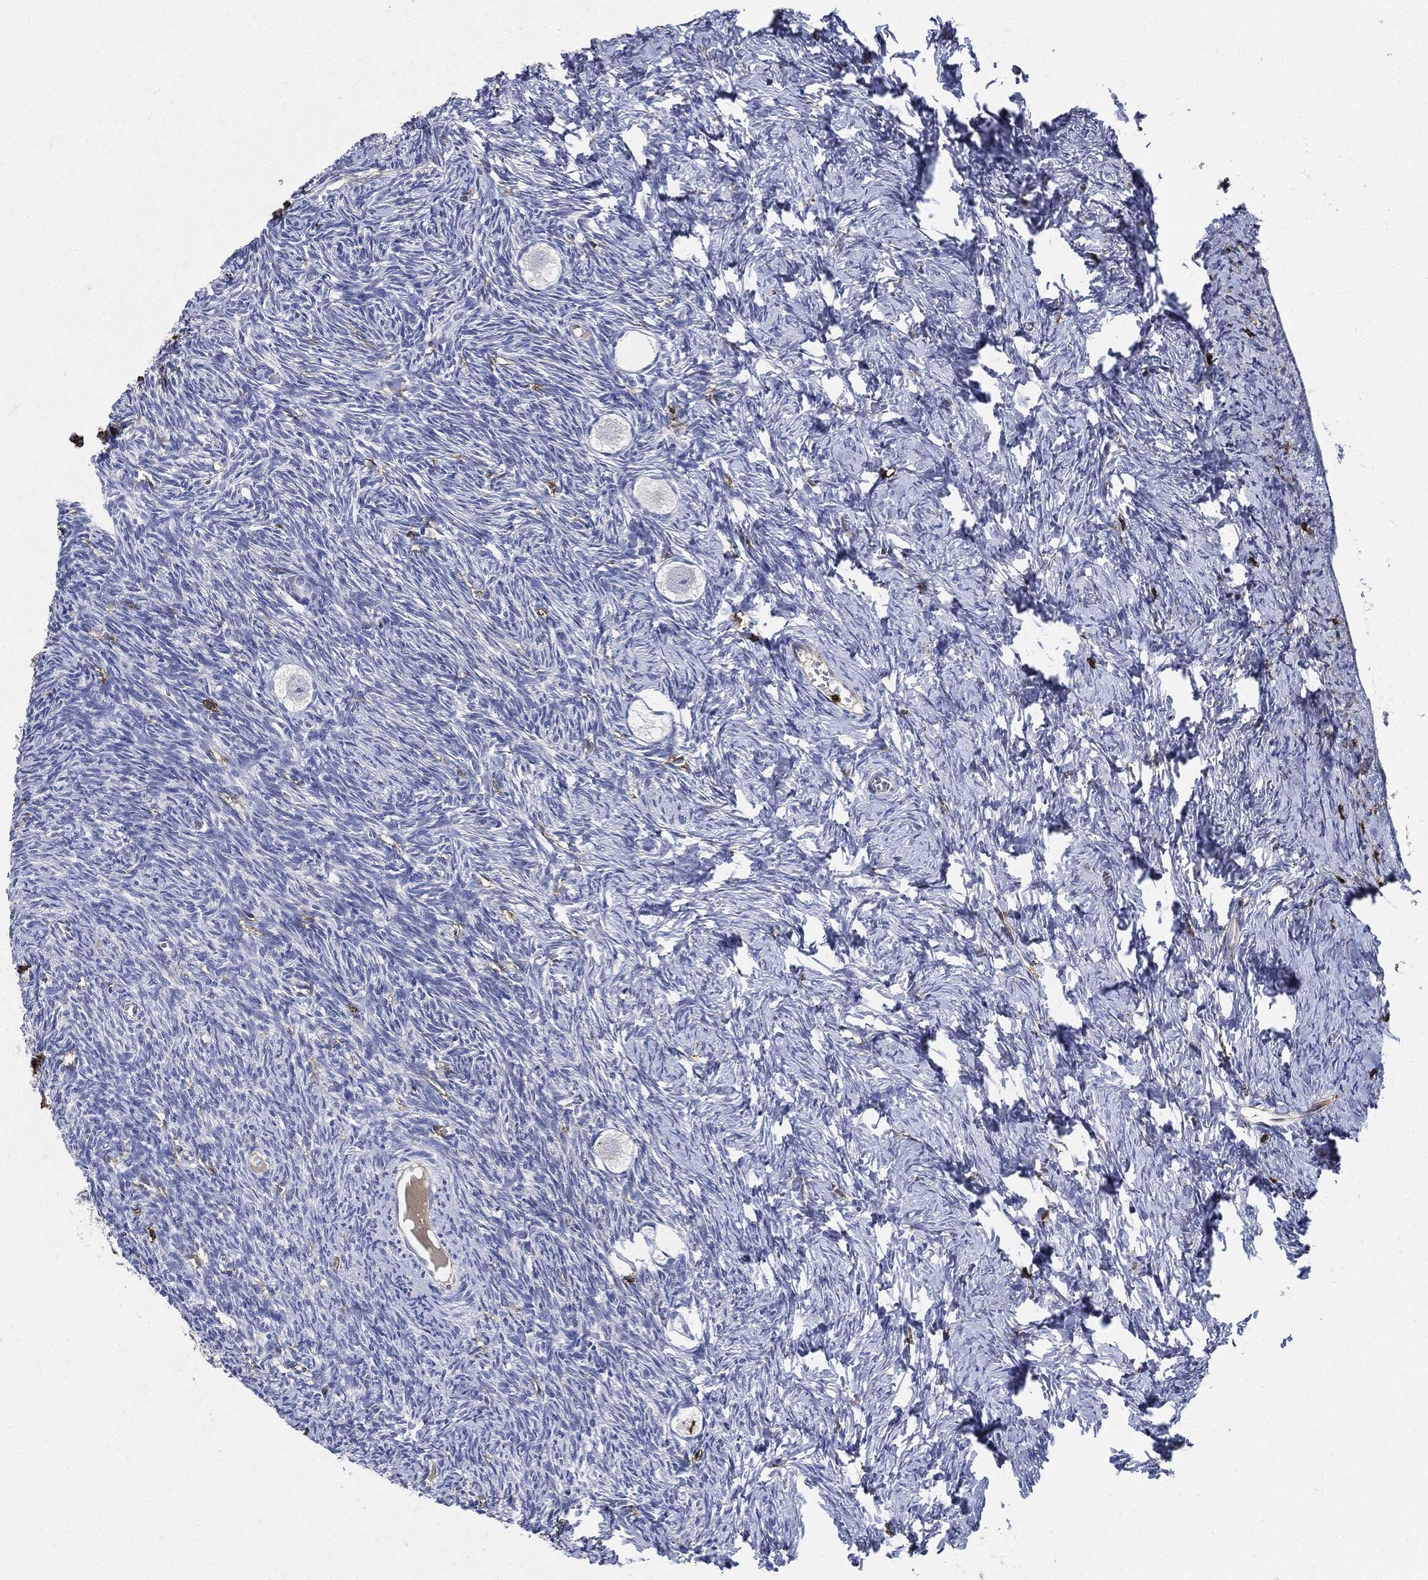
{"staining": {"intensity": "negative", "quantity": "none", "location": "none"}, "tissue": "ovary", "cell_type": "Follicle cells", "image_type": "normal", "snomed": [{"axis": "morphology", "description": "Normal tissue, NOS"}, {"axis": "topography", "description": "Ovary"}], "caption": "A photomicrograph of human ovary is negative for staining in follicle cells. The staining was performed using DAB to visualize the protein expression in brown, while the nuclei were stained in blue with hematoxylin (Magnification: 20x).", "gene": "PTPRC", "patient": {"sex": "female", "age": 27}}